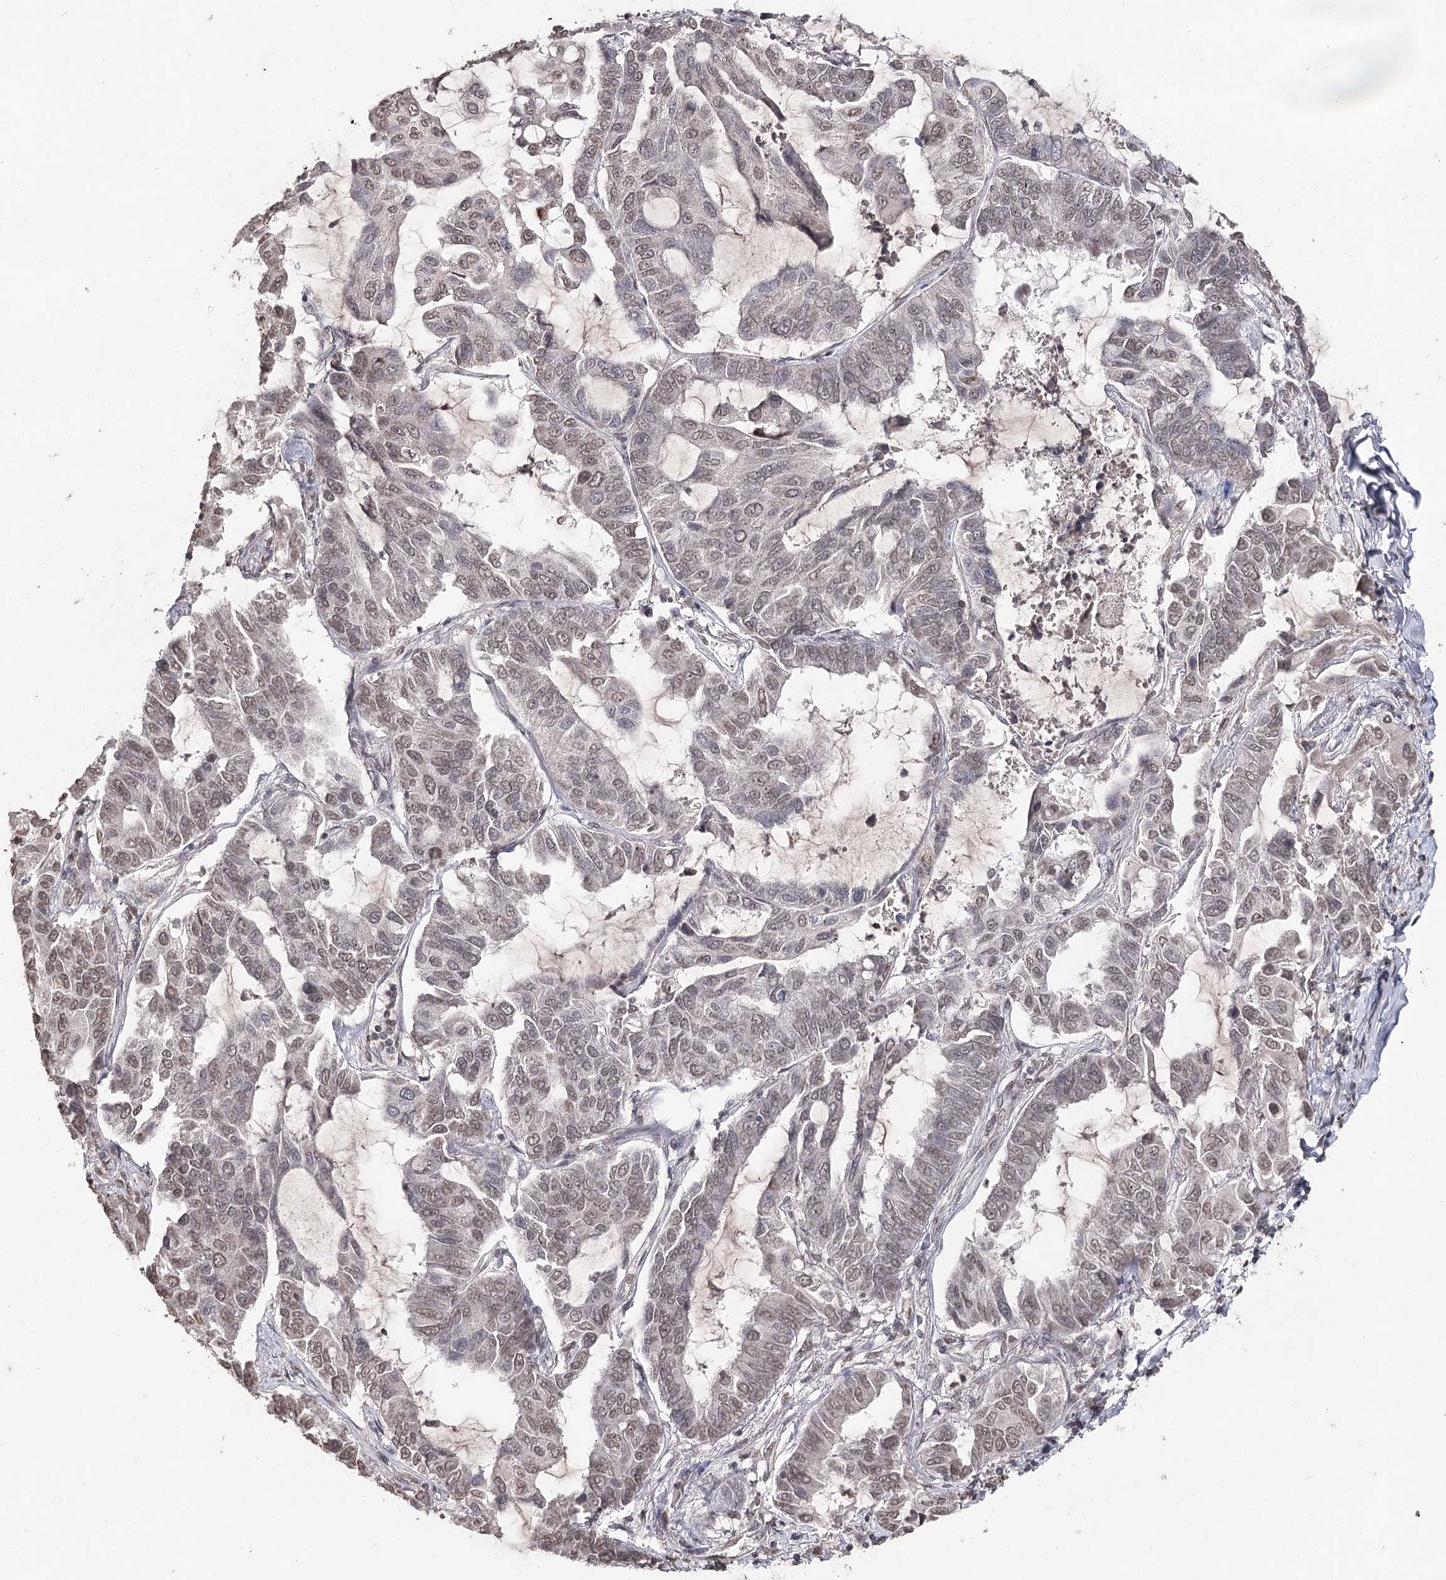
{"staining": {"intensity": "weak", "quantity": "25%-75%", "location": "nuclear"}, "tissue": "lung cancer", "cell_type": "Tumor cells", "image_type": "cancer", "snomed": [{"axis": "morphology", "description": "Adenocarcinoma, NOS"}, {"axis": "topography", "description": "Lung"}], "caption": "Protein expression analysis of human lung cancer (adenocarcinoma) reveals weak nuclear expression in about 25%-75% of tumor cells. The staining was performed using DAB, with brown indicating positive protein expression. Nuclei are stained blue with hematoxylin.", "gene": "ATG14", "patient": {"sex": "male", "age": 64}}